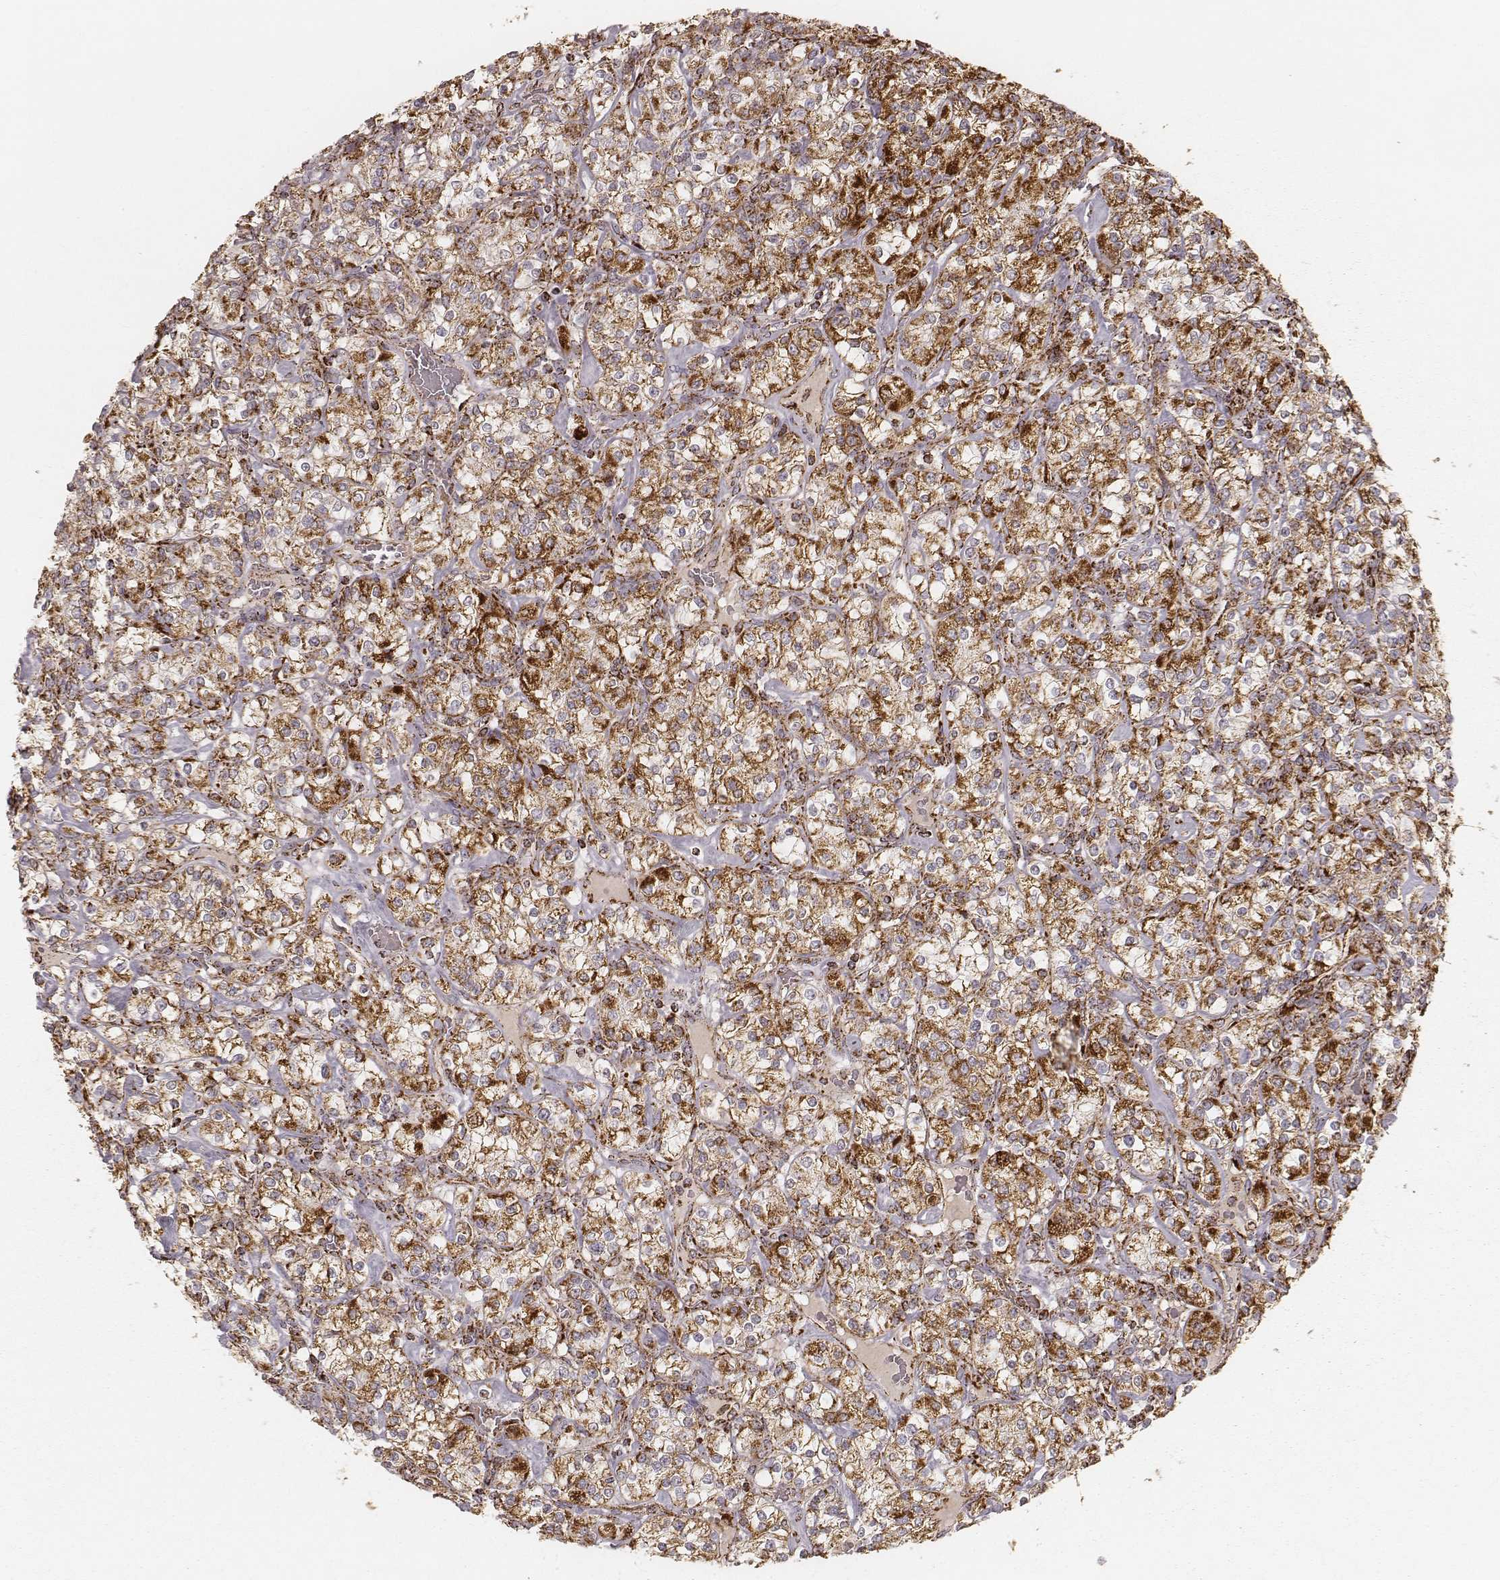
{"staining": {"intensity": "strong", "quantity": ">75%", "location": "cytoplasmic/membranous"}, "tissue": "renal cancer", "cell_type": "Tumor cells", "image_type": "cancer", "snomed": [{"axis": "morphology", "description": "Adenocarcinoma, NOS"}, {"axis": "topography", "description": "Kidney"}], "caption": "Brown immunohistochemical staining in renal cancer displays strong cytoplasmic/membranous positivity in about >75% of tumor cells.", "gene": "CS", "patient": {"sex": "male", "age": 77}}